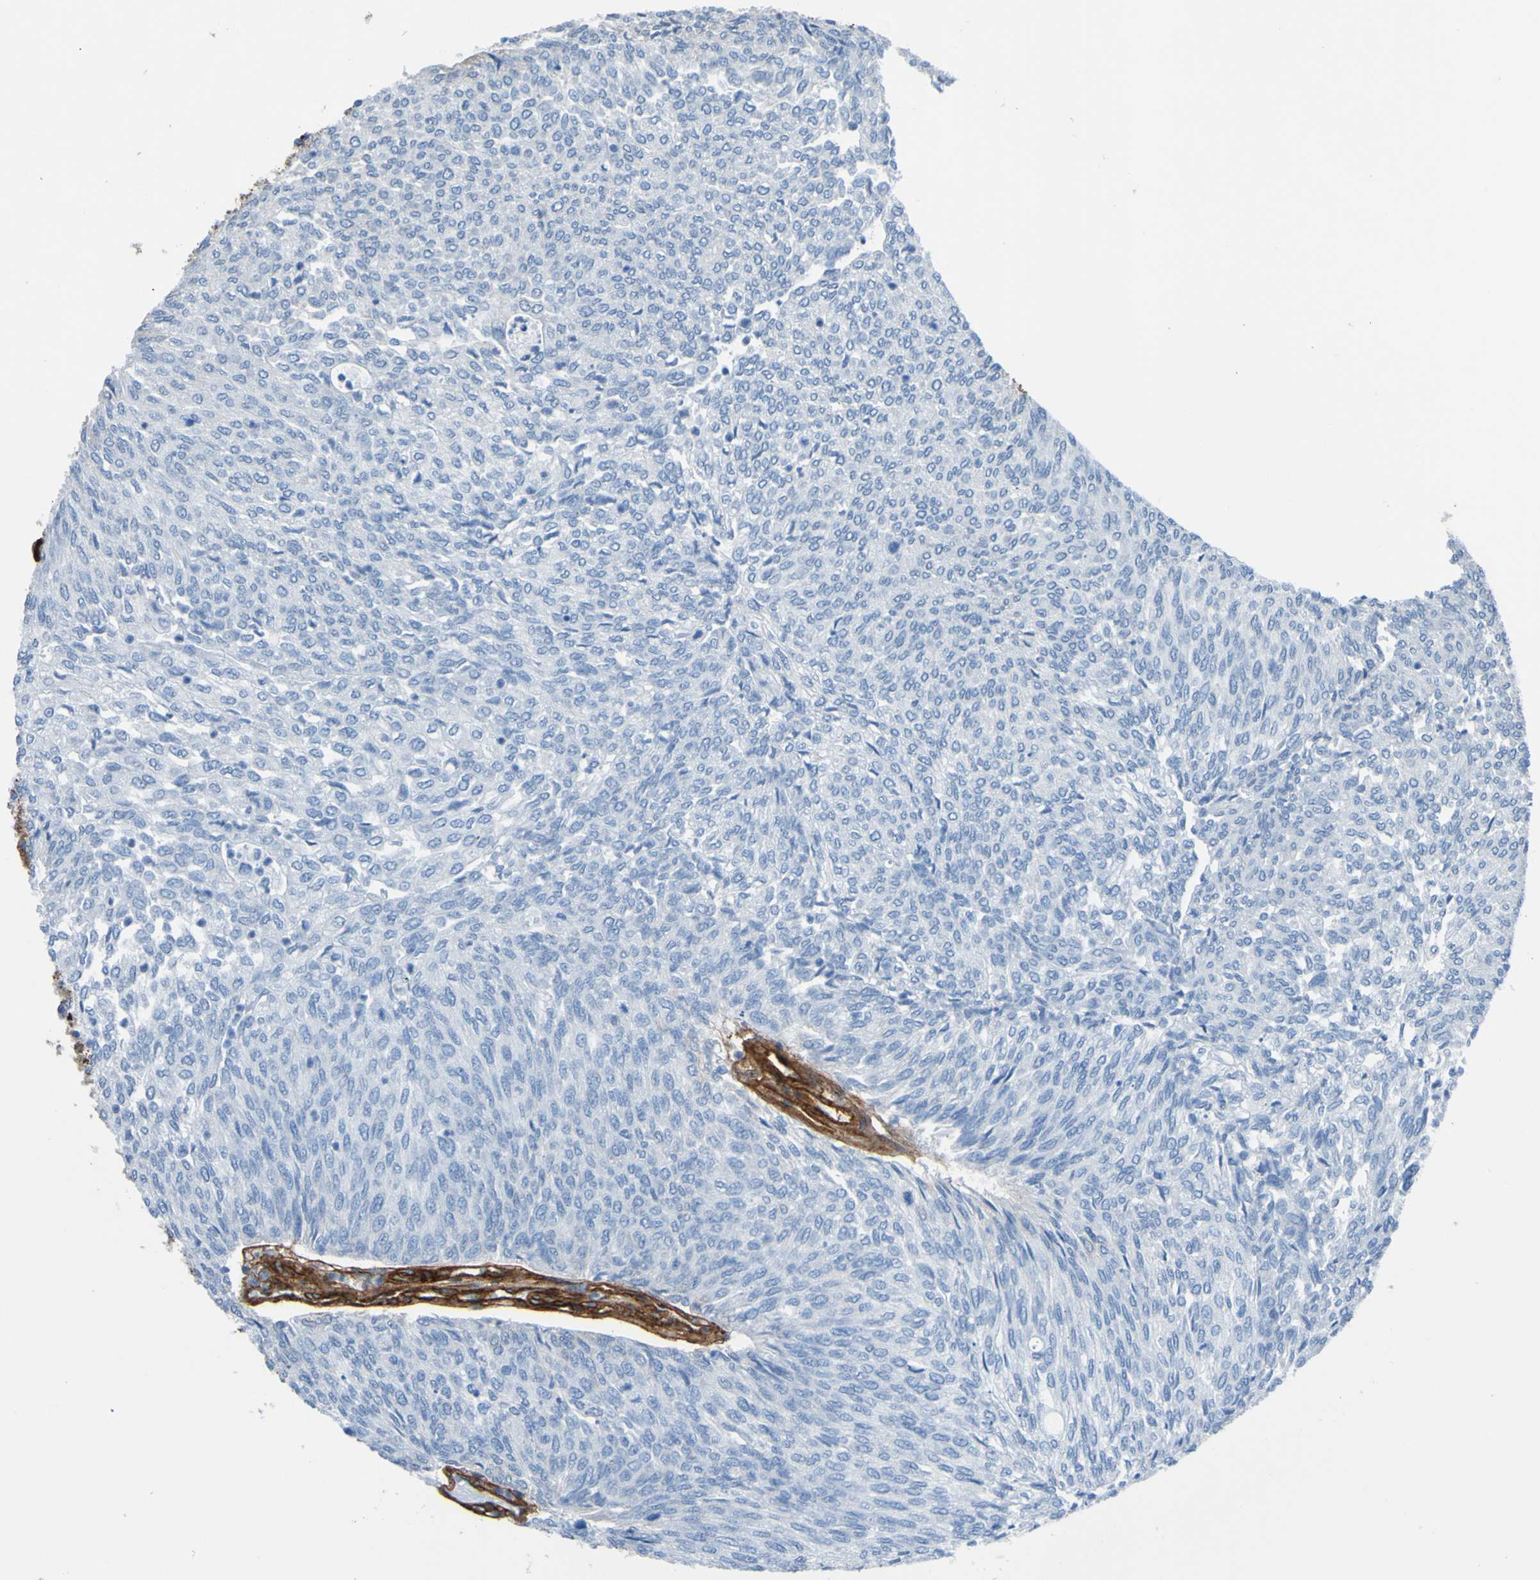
{"staining": {"intensity": "negative", "quantity": "none", "location": "none"}, "tissue": "urothelial cancer", "cell_type": "Tumor cells", "image_type": "cancer", "snomed": [{"axis": "morphology", "description": "Urothelial carcinoma, Low grade"}, {"axis": "topography", "description": "Urinary bladder"}], "caption": "Tumor cells are negative for brown protein staining in urothelial cancer.", "gene": "COL4A2", "patient": {"sex": "female", "age": 79}}